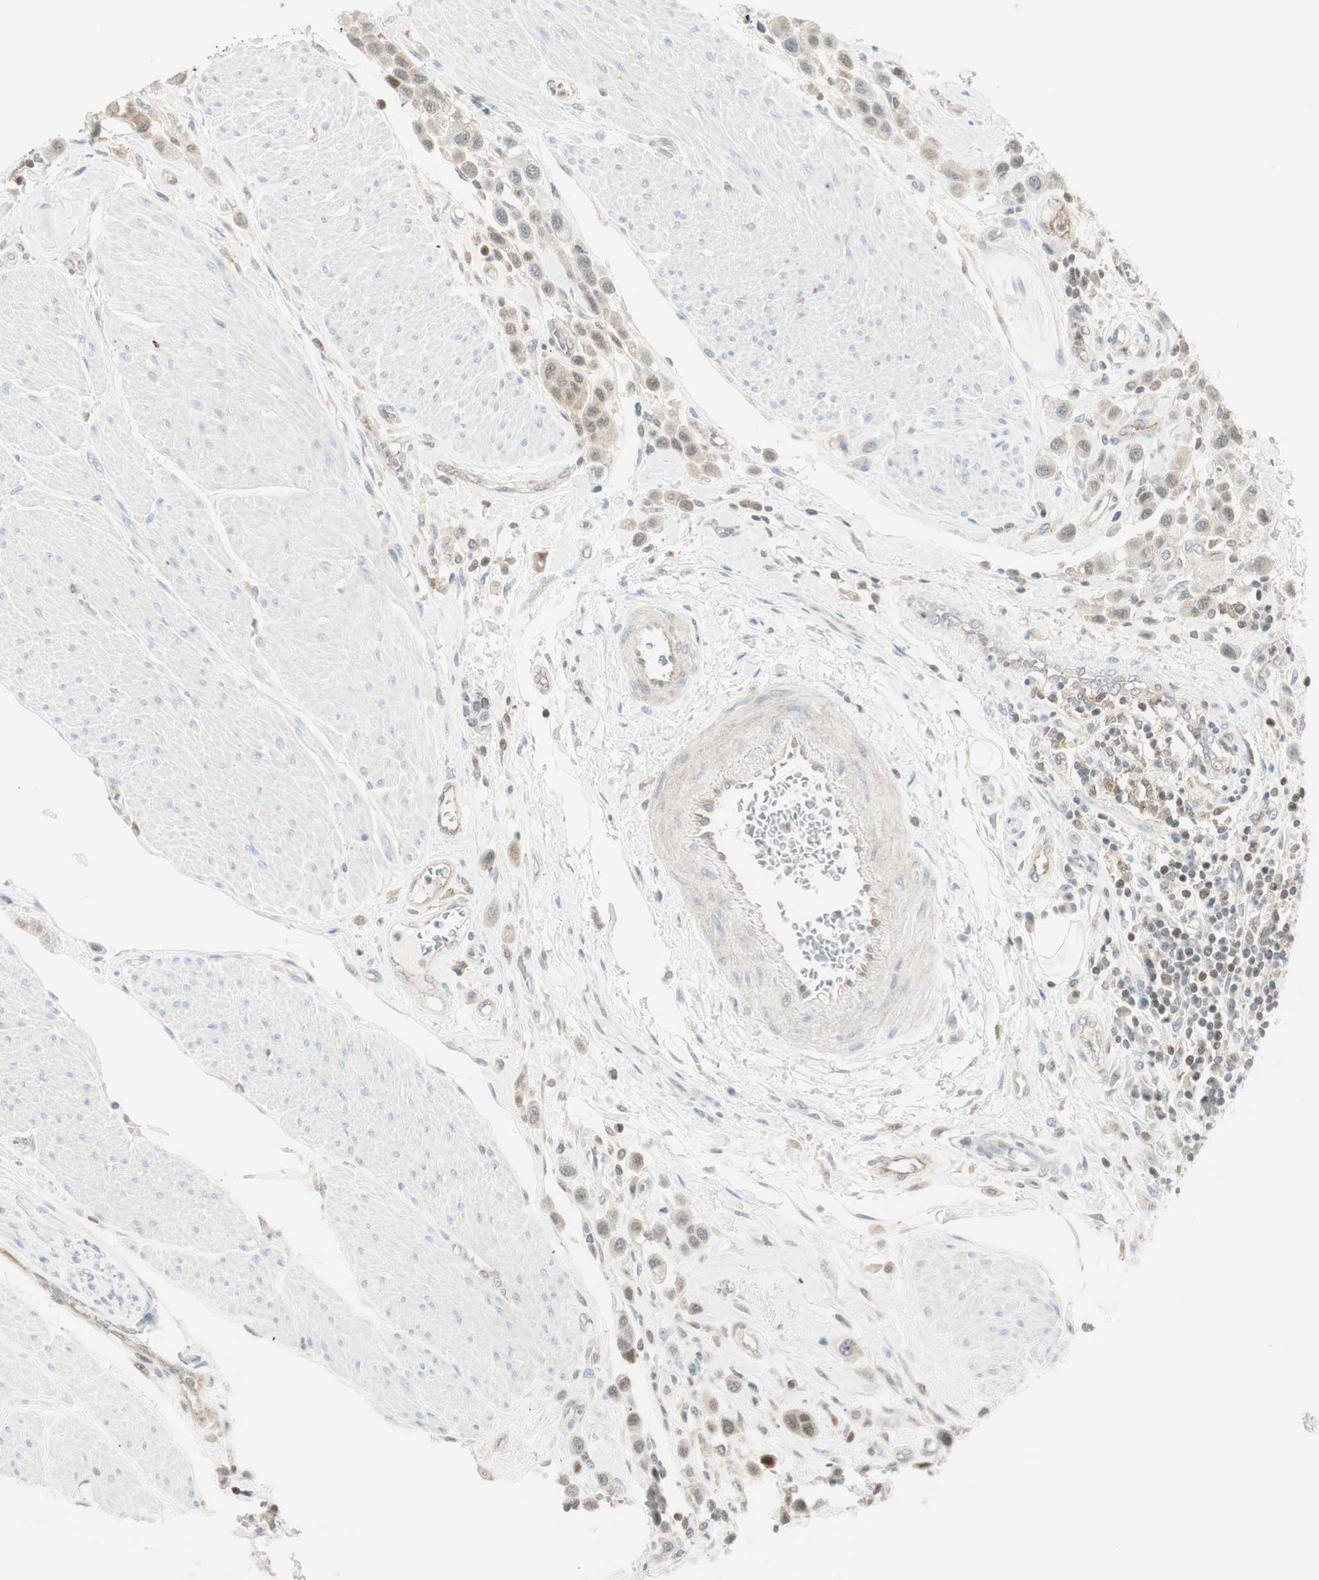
{"staining": {"intensity": "moderate", "quantity": "25%-75%", "location": "cytoplasmic/membranous,nuclear"}, "tissue": "urothelial cancer", "cell_type": "Tumor cells", "image_type": "cancer", "snomed": [{"axis": "morphology", "description": "Urothelial carcinoma, High grade"}, {"axis": "topography", "description": "Urinary bladder"}], "caption": "Immunohistochemical staining of urothelial cancer displays medium levels of moderate cytoplasmic/membranous and nuclear expression in approximately 25%-75% of tumor cells. Immunohistochemistry (ihc) stains the protein in brown and the nuclei are stained blue.", "gene": "PPP1CA", "patient": {"sex": "male", "age": 50}}